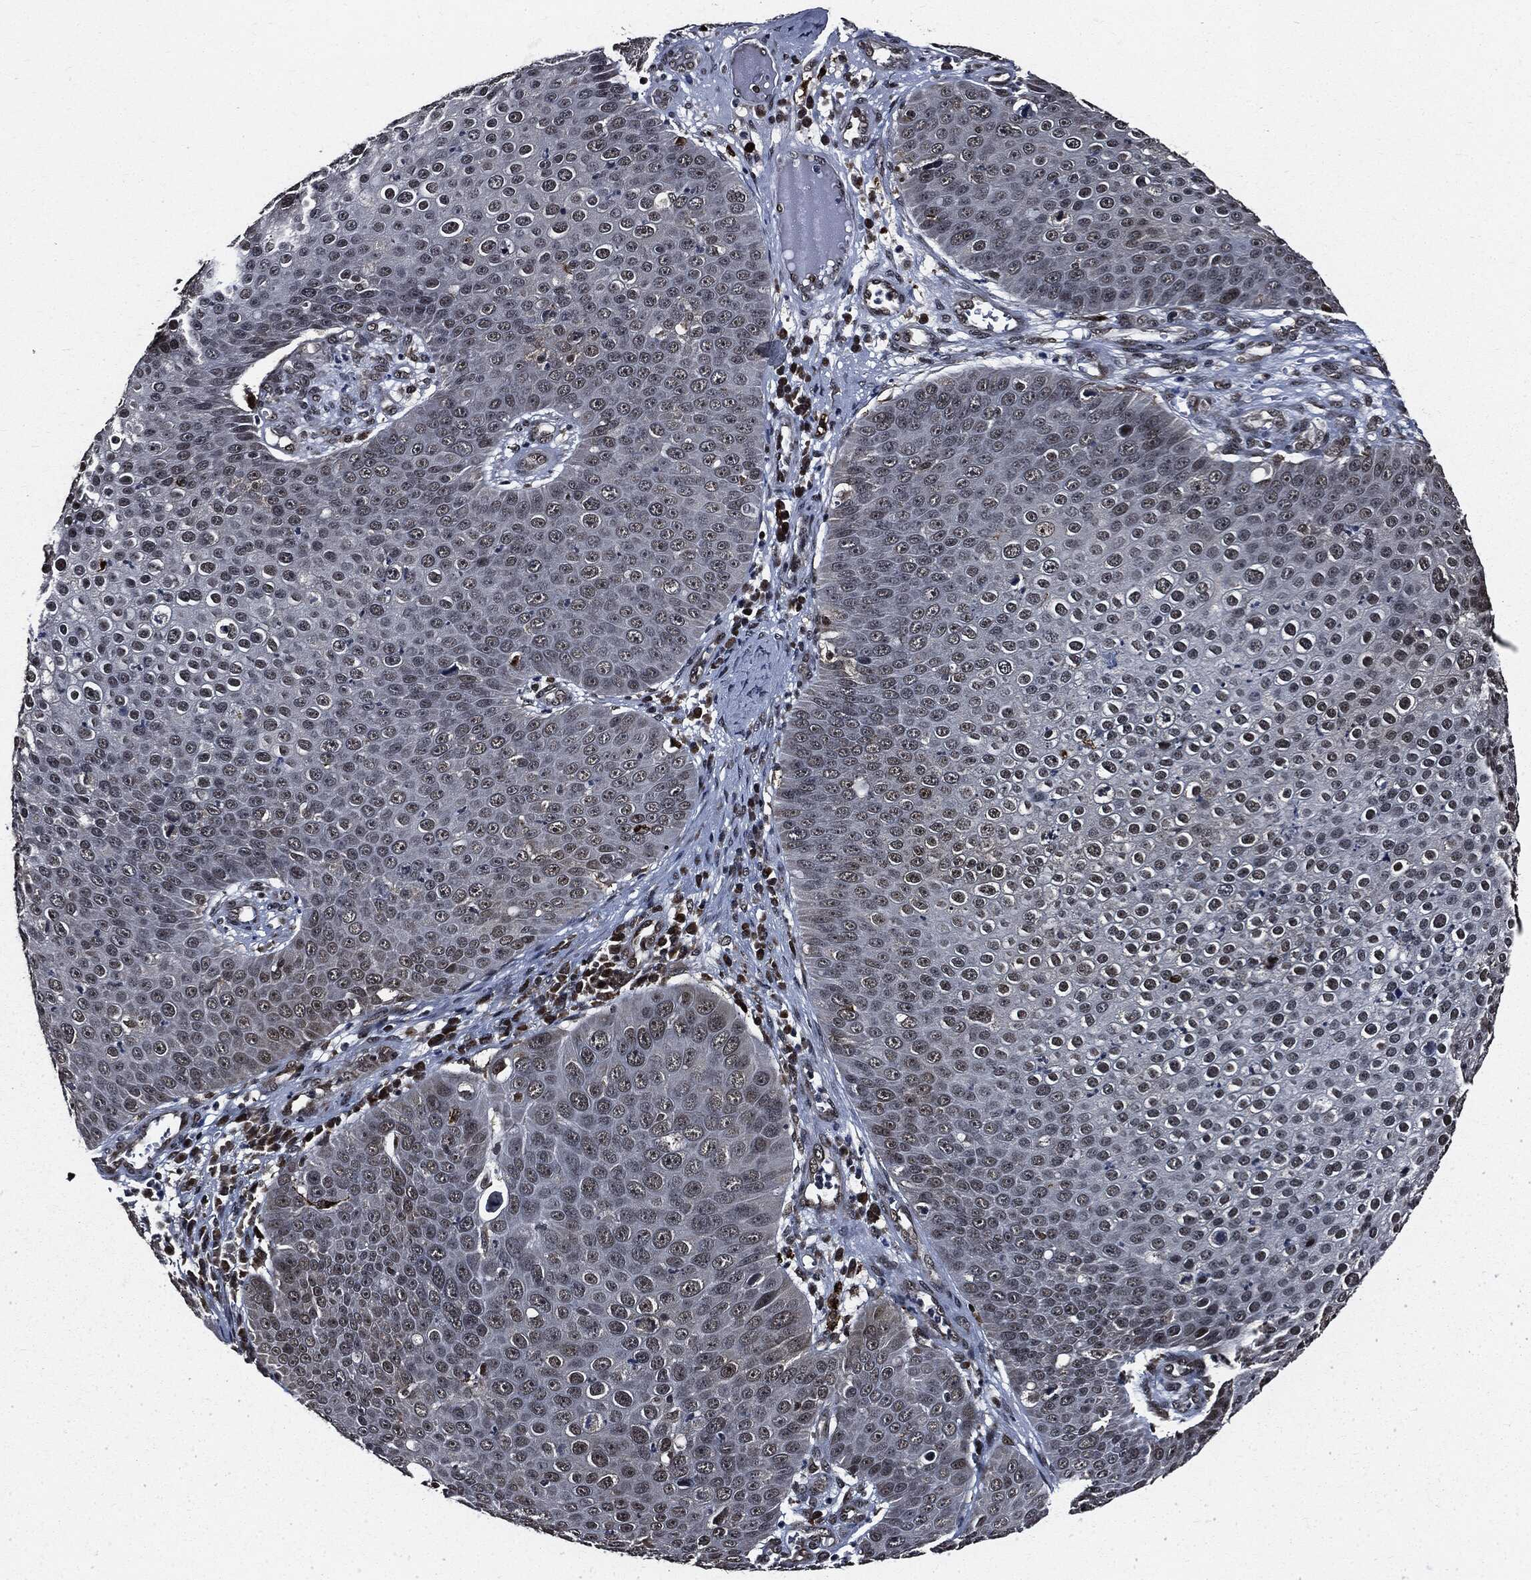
{"staining": {"intensity": "negative", "quantity": "none", "location": "none"}, "tissue": "skin cancer", "cell_type": "Tumor cells", "image_type": "cancer", "snomed": [{"axis": "morphology", "description": "Squamous cell carcinoma, NOS"}, {"axis": "topography", "description": "Skin"}], "caption": "There is no significant positivity in tumor cells of skin cancer.", "gene": "SUGT1", "patient": {"sex": "male", "age": 71}}